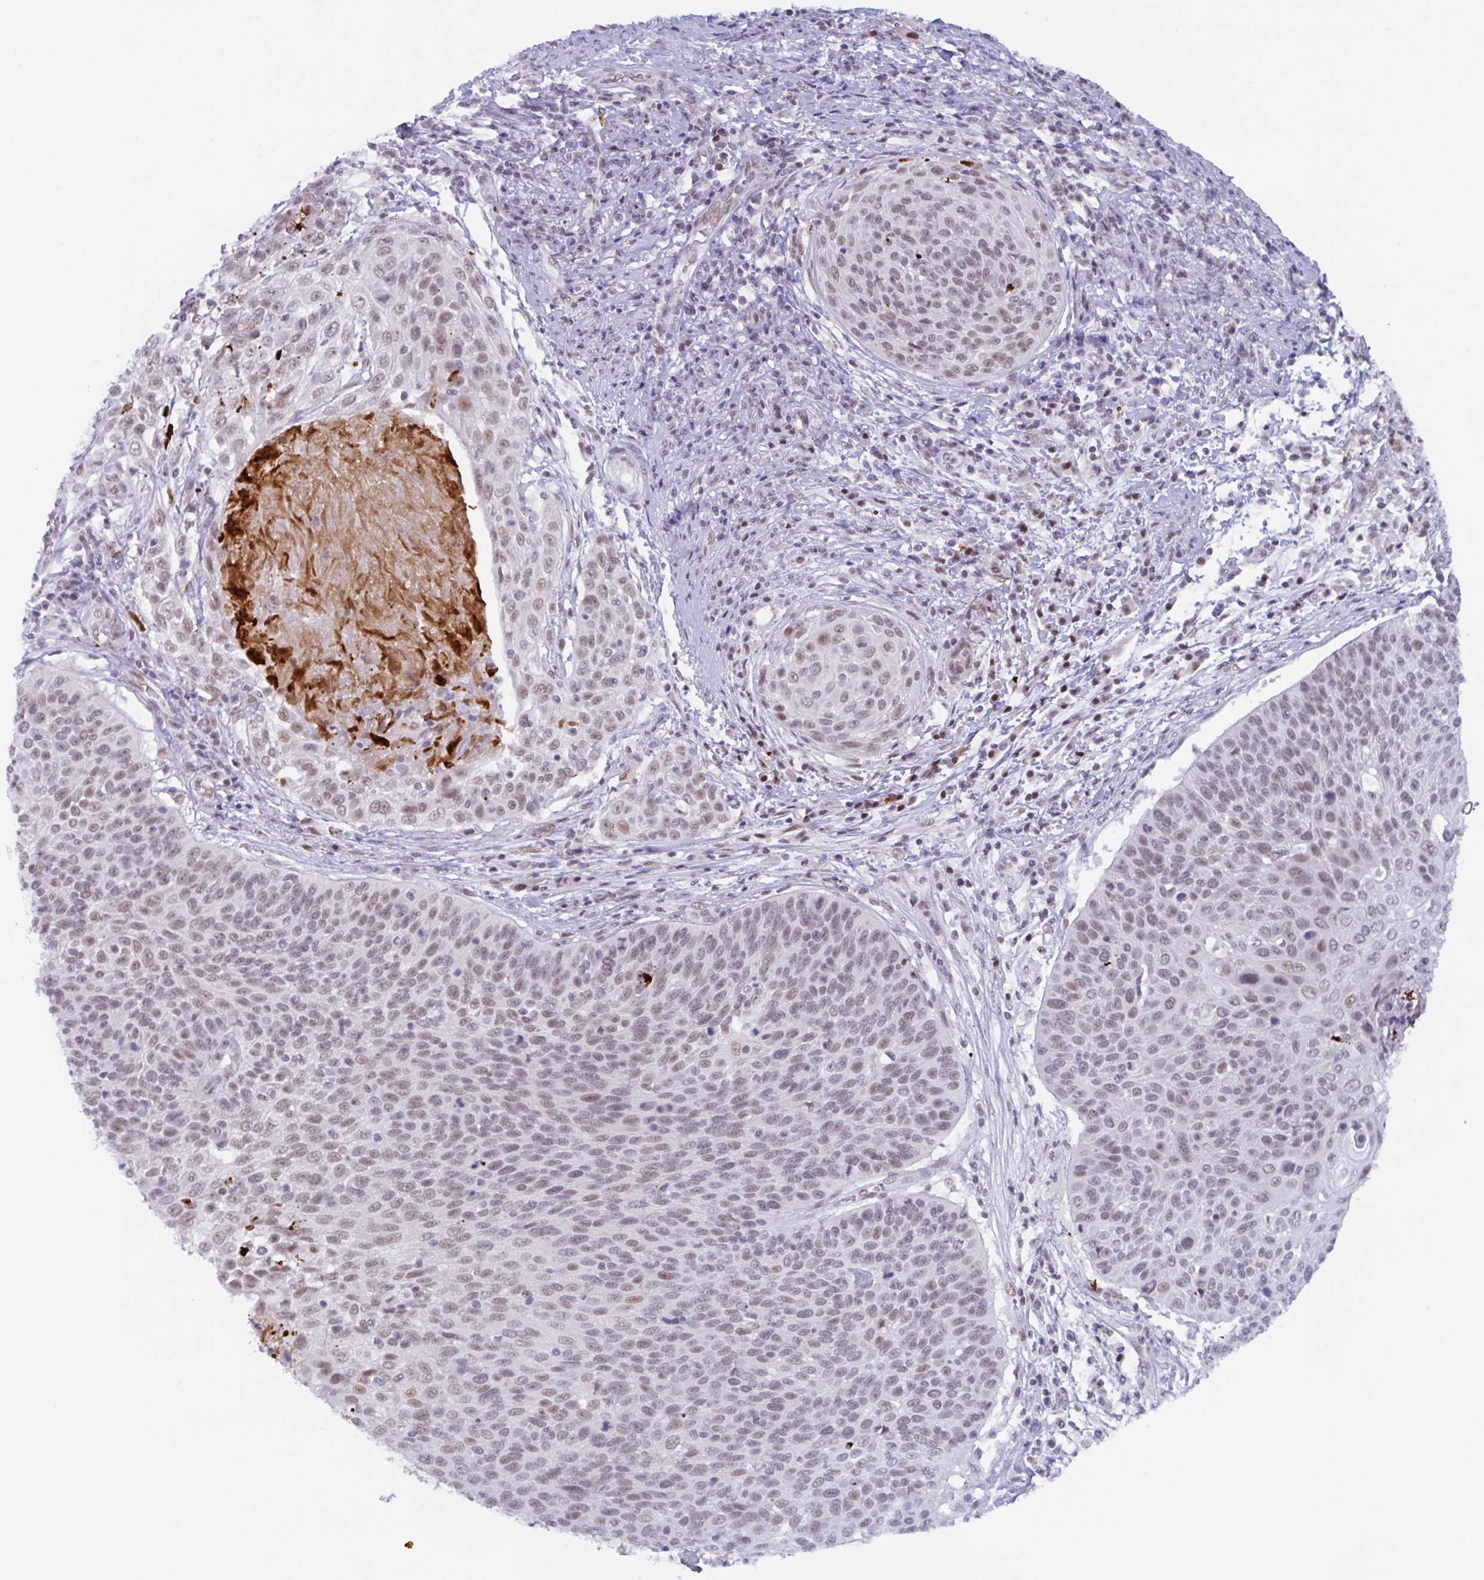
{"staining": {"intensity": "moderate", "quantity": ">75%", "location": "nuclear"}, "tissue": "cervical cancer", "cell_type": "Tumor cells", "image_type": "cancer", "snomed": [{"axis": "morphology", "description": "Squamous cell carcinoma, NOS"}, {"axis": "topography", "description": "Cervix"}], "caption": "Immunohistochemistry (IHC) of cervical cancer (squamous cell carcinoma) demonstrates medium levels of moderate nuclear expression in approximately >75% of tumor cells. The staining was performed using DAB (3,3'-diaminobenzidine), with brown indicating positive protein expression. Nuclei are stained blue with hematoxylin.", "gene": "PLG", "patient": {"sex": "female", "age": 31}}